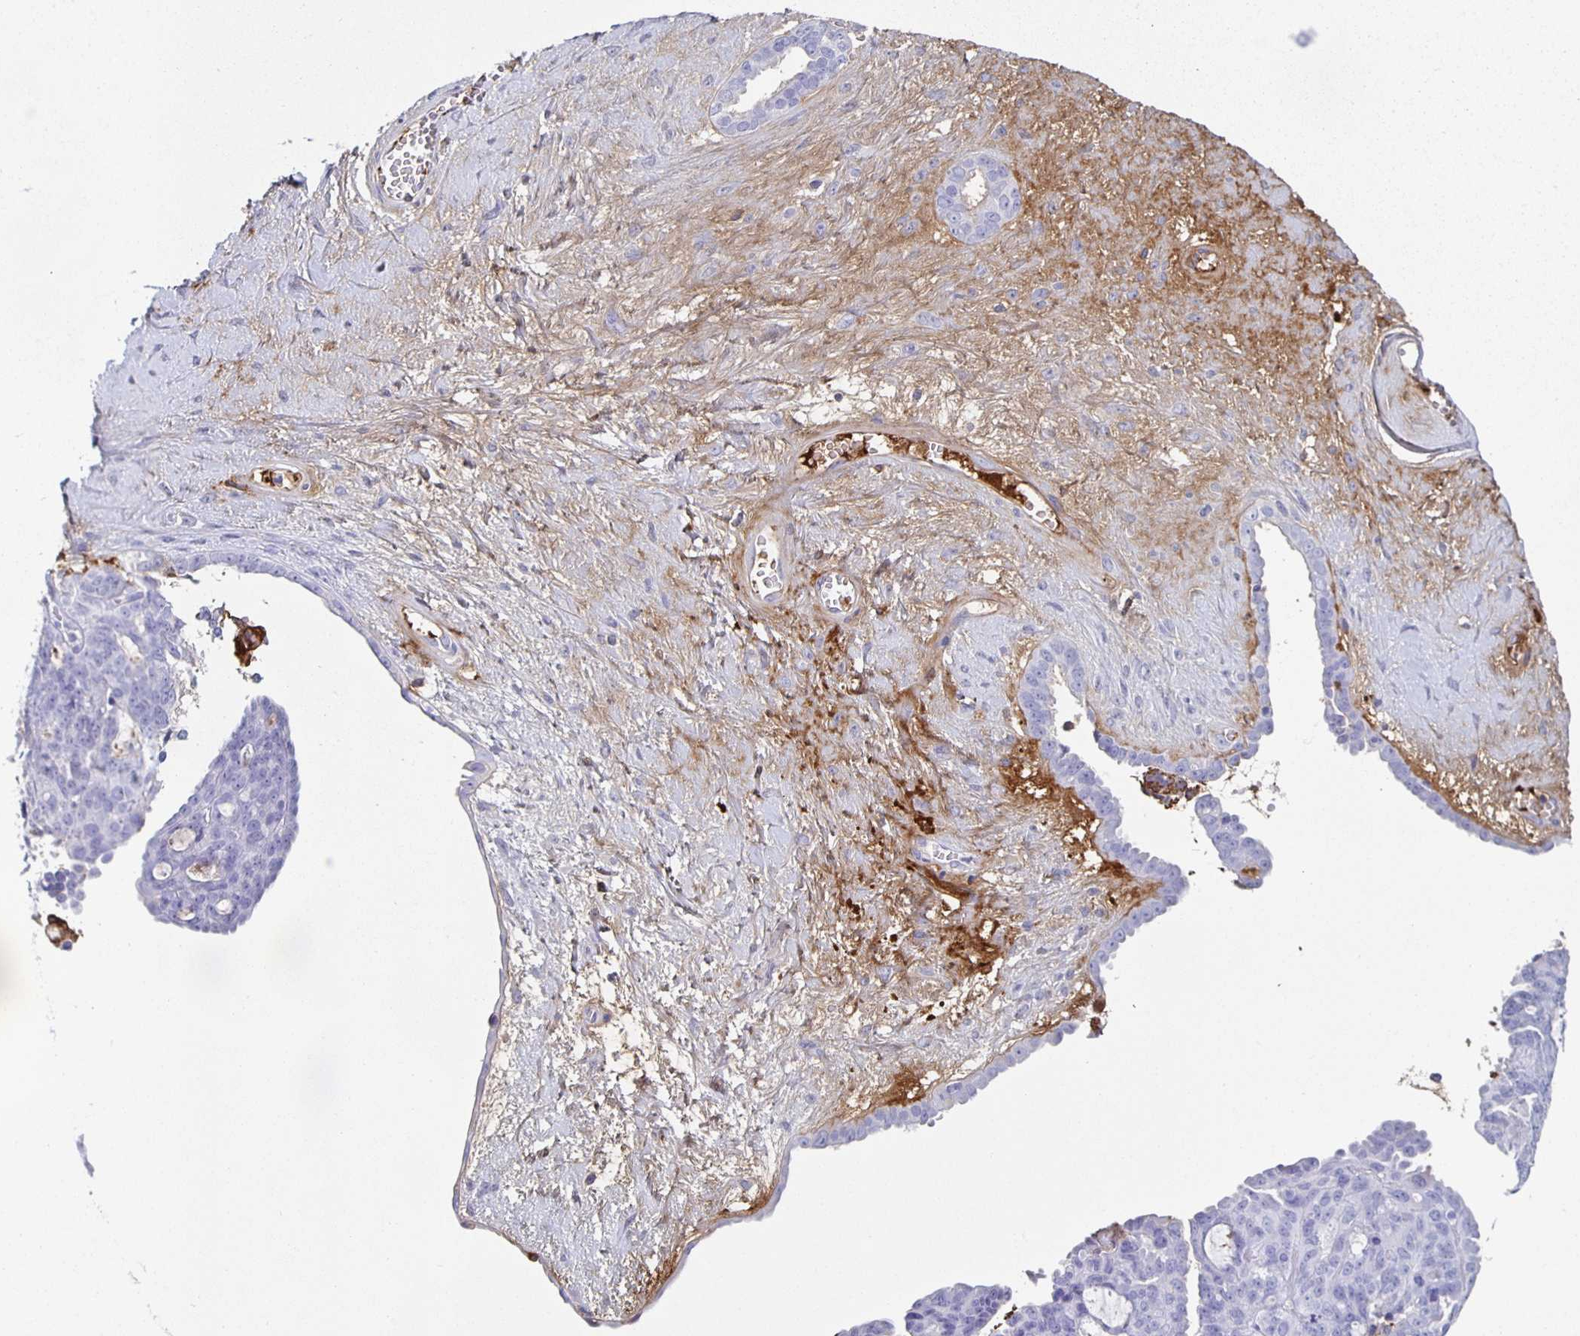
{"staining": {"intensity": "negative", "quantity": "none", "location": "none"}, "tissue": "ovarian cancer", "cell_type": "Tumor cells", "image_type": "cancer", "snomed": [{"axis": "morphology", "description": "Cystadenocarcinoma, serous, NOS"}, {"axis": "topography", "description": "Ovary"}], "caption": "Tumor cells show no significant protein staining in ovarian serous cystadenocarcinoma.", "gene": "FGA", "patient": {"sex": "female", "age": 71}}